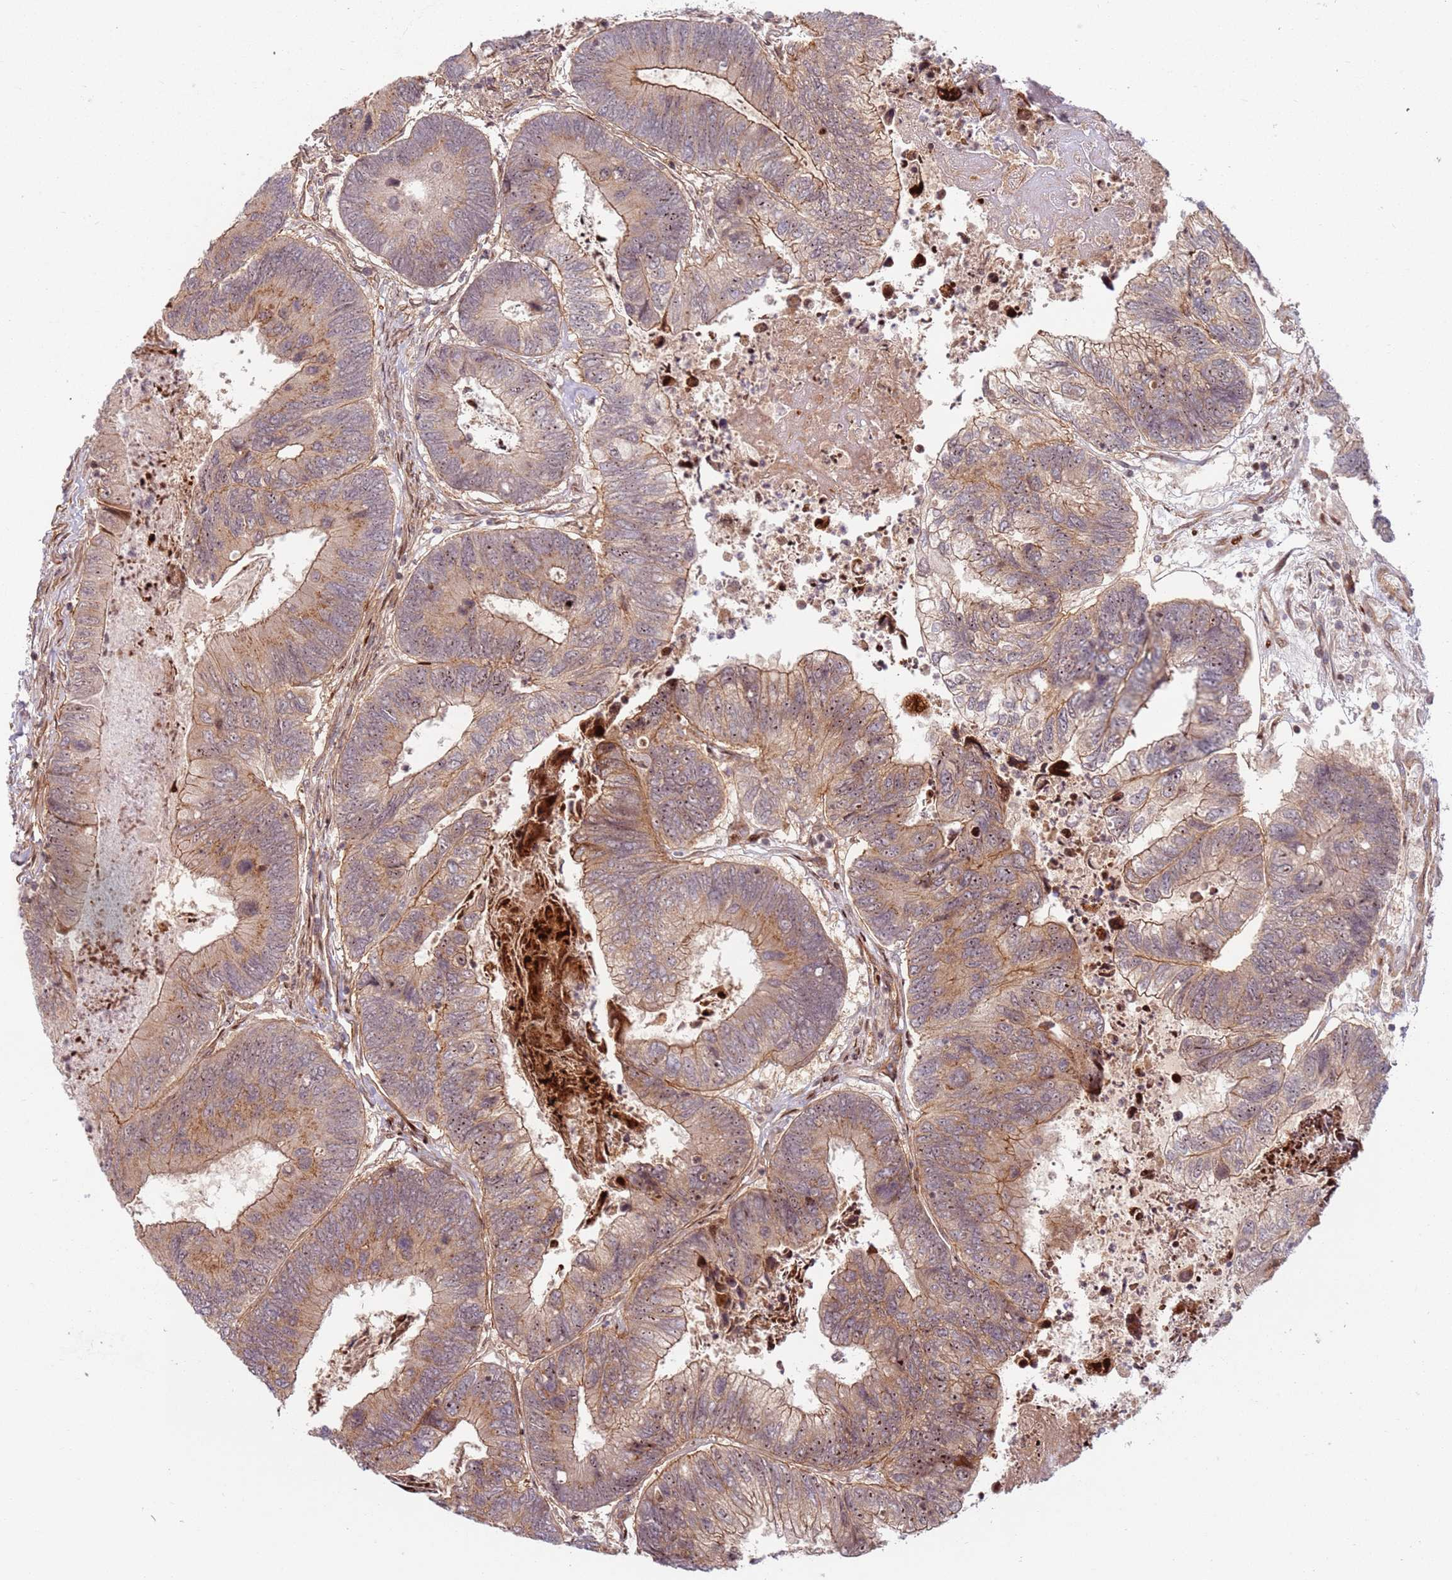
{"staining": {"intensity": "moderate", "quantity": "25%-75%", "location": "cytoplasmic/membranous"}, "tissue": "colorectal cancer", "cell_type": "Tumor cells", "image_type": "cancer", "snomed": [{"axis": "morphology", "description": "Adenocarcinoma, NOS"}, {"axis": "topography", "description": "Colon"}], "caption": "Tumor cells show medium levels of moderate cytoplasmic/membranous positivity in about 25%-75% of cells in human colorectal cancer (adenocarcinoma). Using DAB (3,3'-diaminobenzidine) (brown) and hematoxylin (blue) stains, captured at high magnification using brightfield microscopy.", "gene": "TMEM233", "patient": {"sex": "female", "age": 67}}